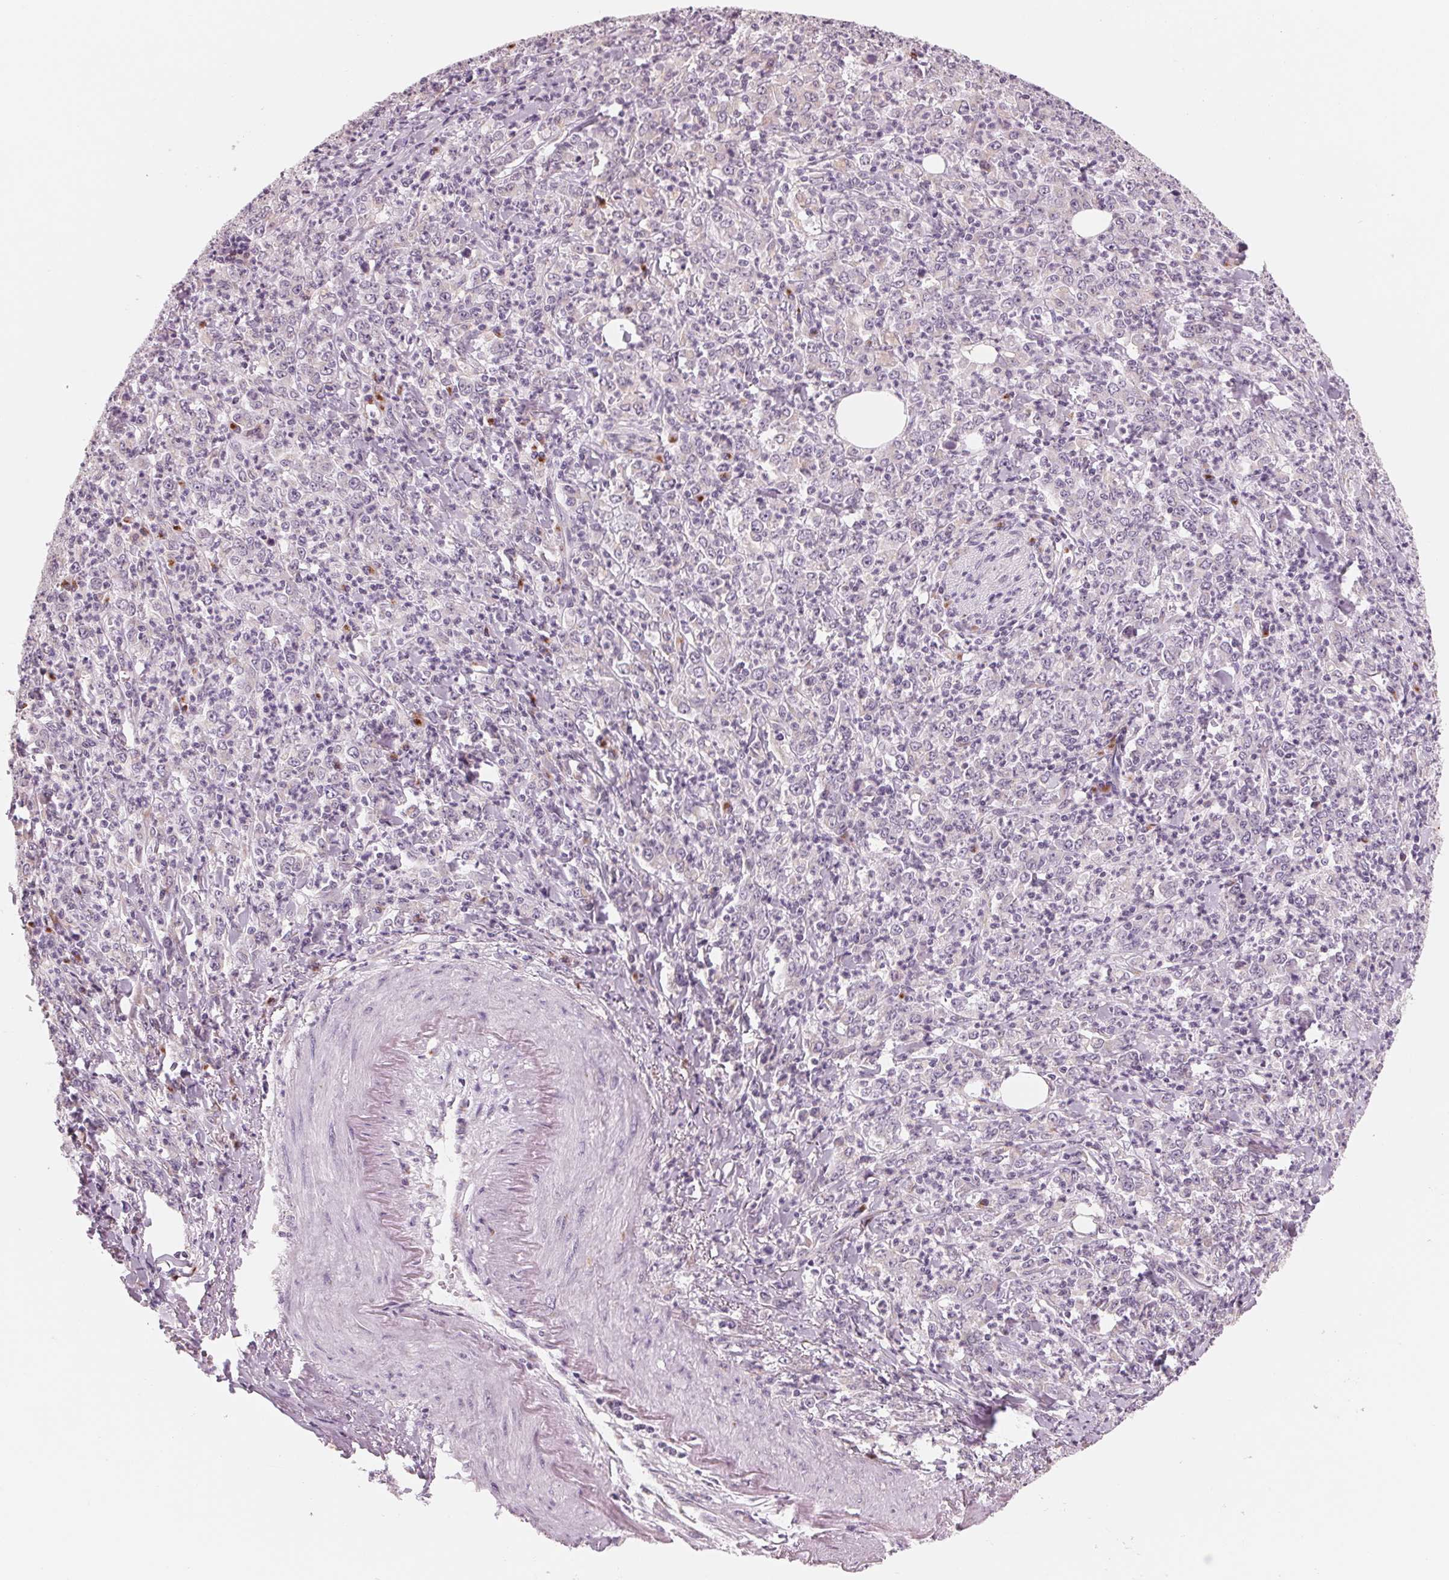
{"staining": {"intensity": "negative", "quantity": "none", "location": "none"}, "tissue": "stomach cancer", "cell_type": "Tumor cells", "image_type": "cancer", "snomed": [{"axis": "morphology", "description": "Adenocarcinoma, NOS"}, {"axis": "topography", "description": "Stomach, lower"}], "caption": "Tumor cells are negative for brown protein staining in stomach cancer (adenocarcinoma).", "gene": "IL9R", "patient": {"sex": "female", "age": 71}}